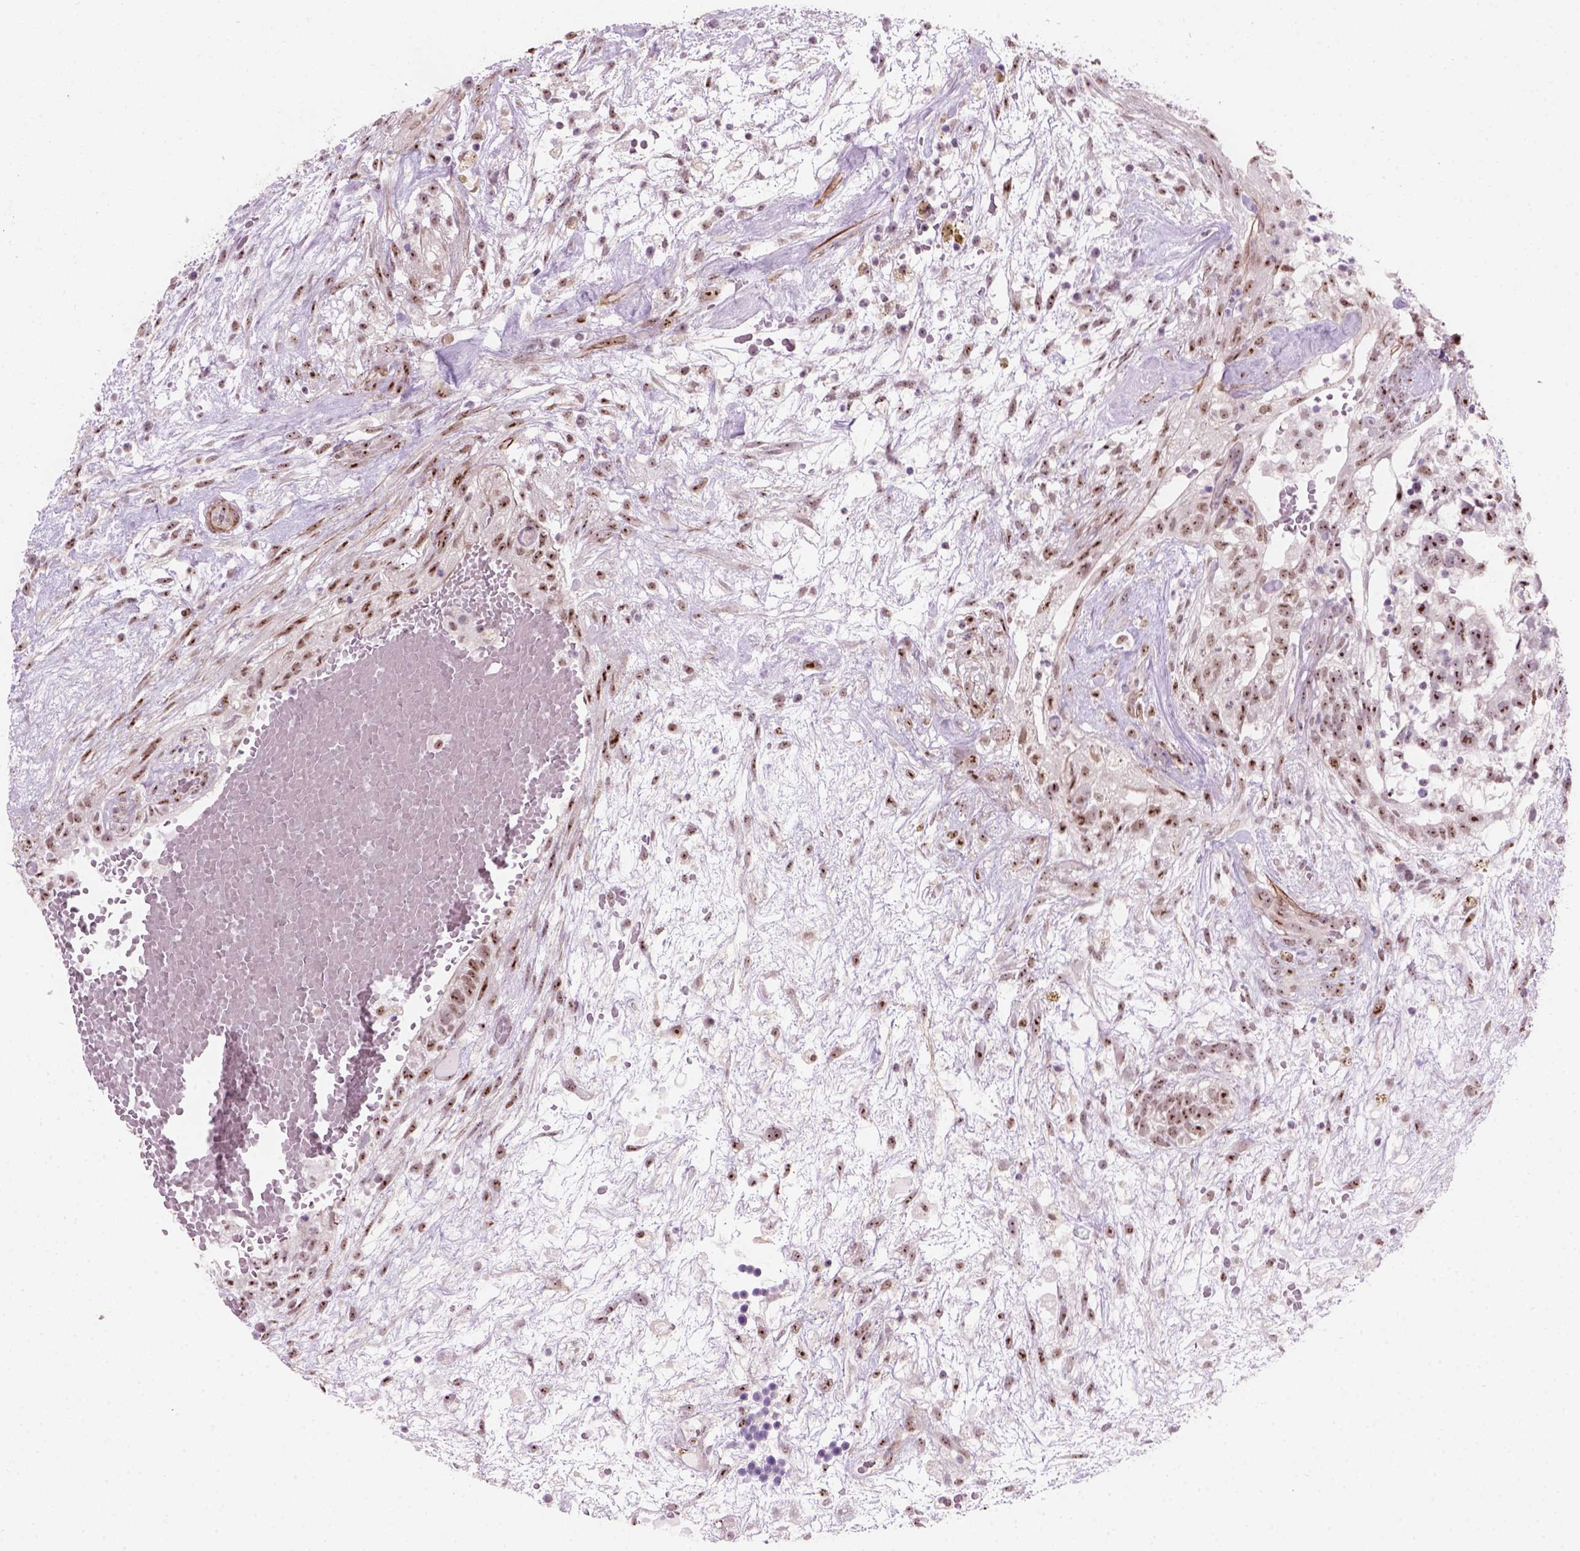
{"staining": {"intensity": "strong", "quantity": ">75%", "location": "nuclear"}, "tissue": "testis cancer", "cell_type": "Tumor cells", "image_type": "cancer", "snomed": [{"axis": "morphology", "description": "Normal tissue, NOS"}, {"axis": "morphology", "description": "Carcinoma, Embryonal, NOS"}, {"axis": "topography", "description": "Testis"}], "caption": "The micrograph displays a brown stain indicating the presence of a protein in the nuclear of tumor cells in testis cancer. (Stains: DAB (3,3'-diaminobenzidine) in brown, nuclei in blue, Microscopy: brightfield microscopy at high magnification).", "gene": "RRS1", "patient": {"sex": "male", "age": 32}}